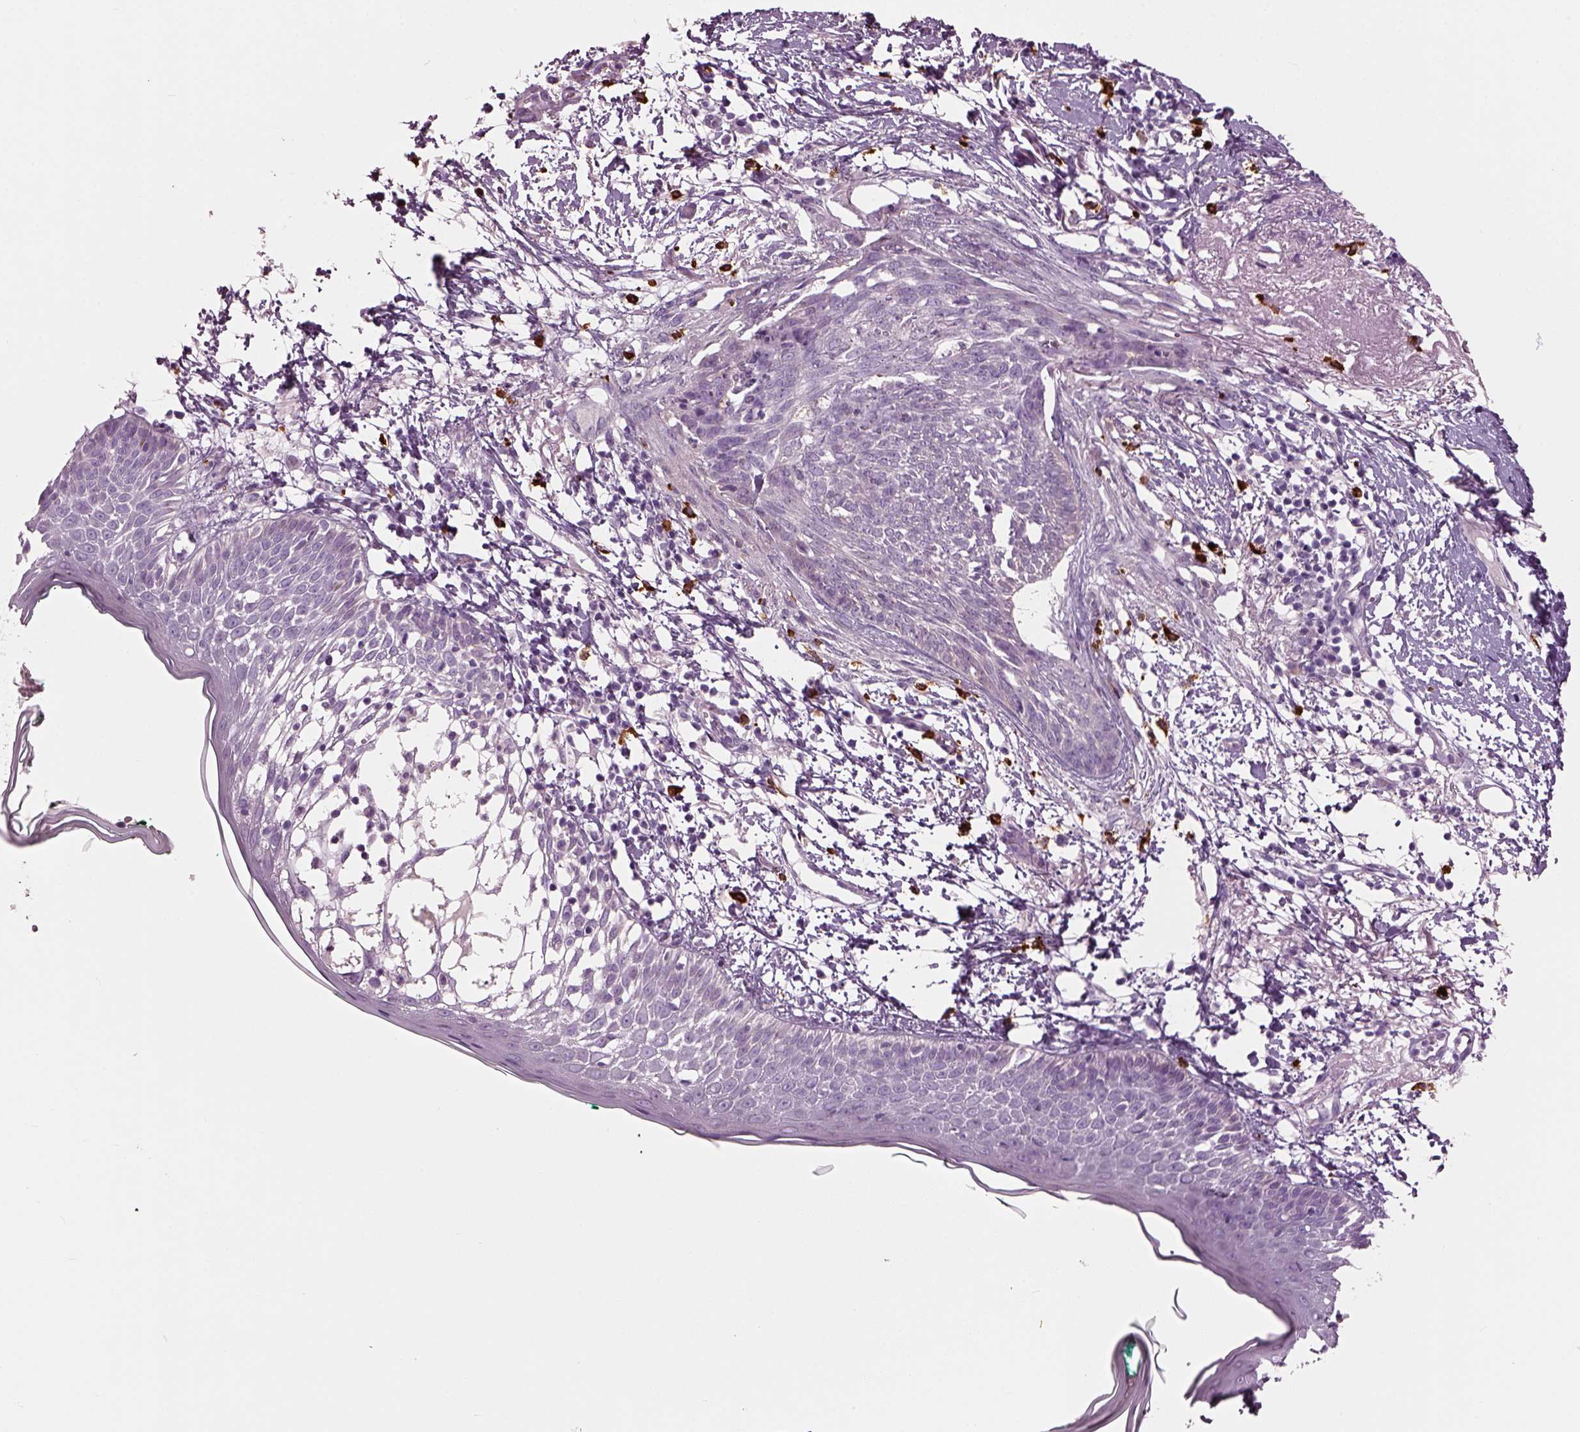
{"staining": {"intensity": "negative", "quantity": "none", "location": "none"}, "tissue": "skin cancer", "cell_type": "Tumor cells", "image_type": "cancer", "snomed": [{"axis": "morphology", "description": "Normal tissue, NOS"}, {"axis": "morphology", "description": "Basal cell carcinoma"}, {"axis": "topography", "description": "Skin"}], "caption": "Protein analysis of basal cell carcinoma (skin) demonstrates no significant positivity in tumor cells.", "gene": "ADGRG5", "patient": {"sex": "male", "age": 84}}